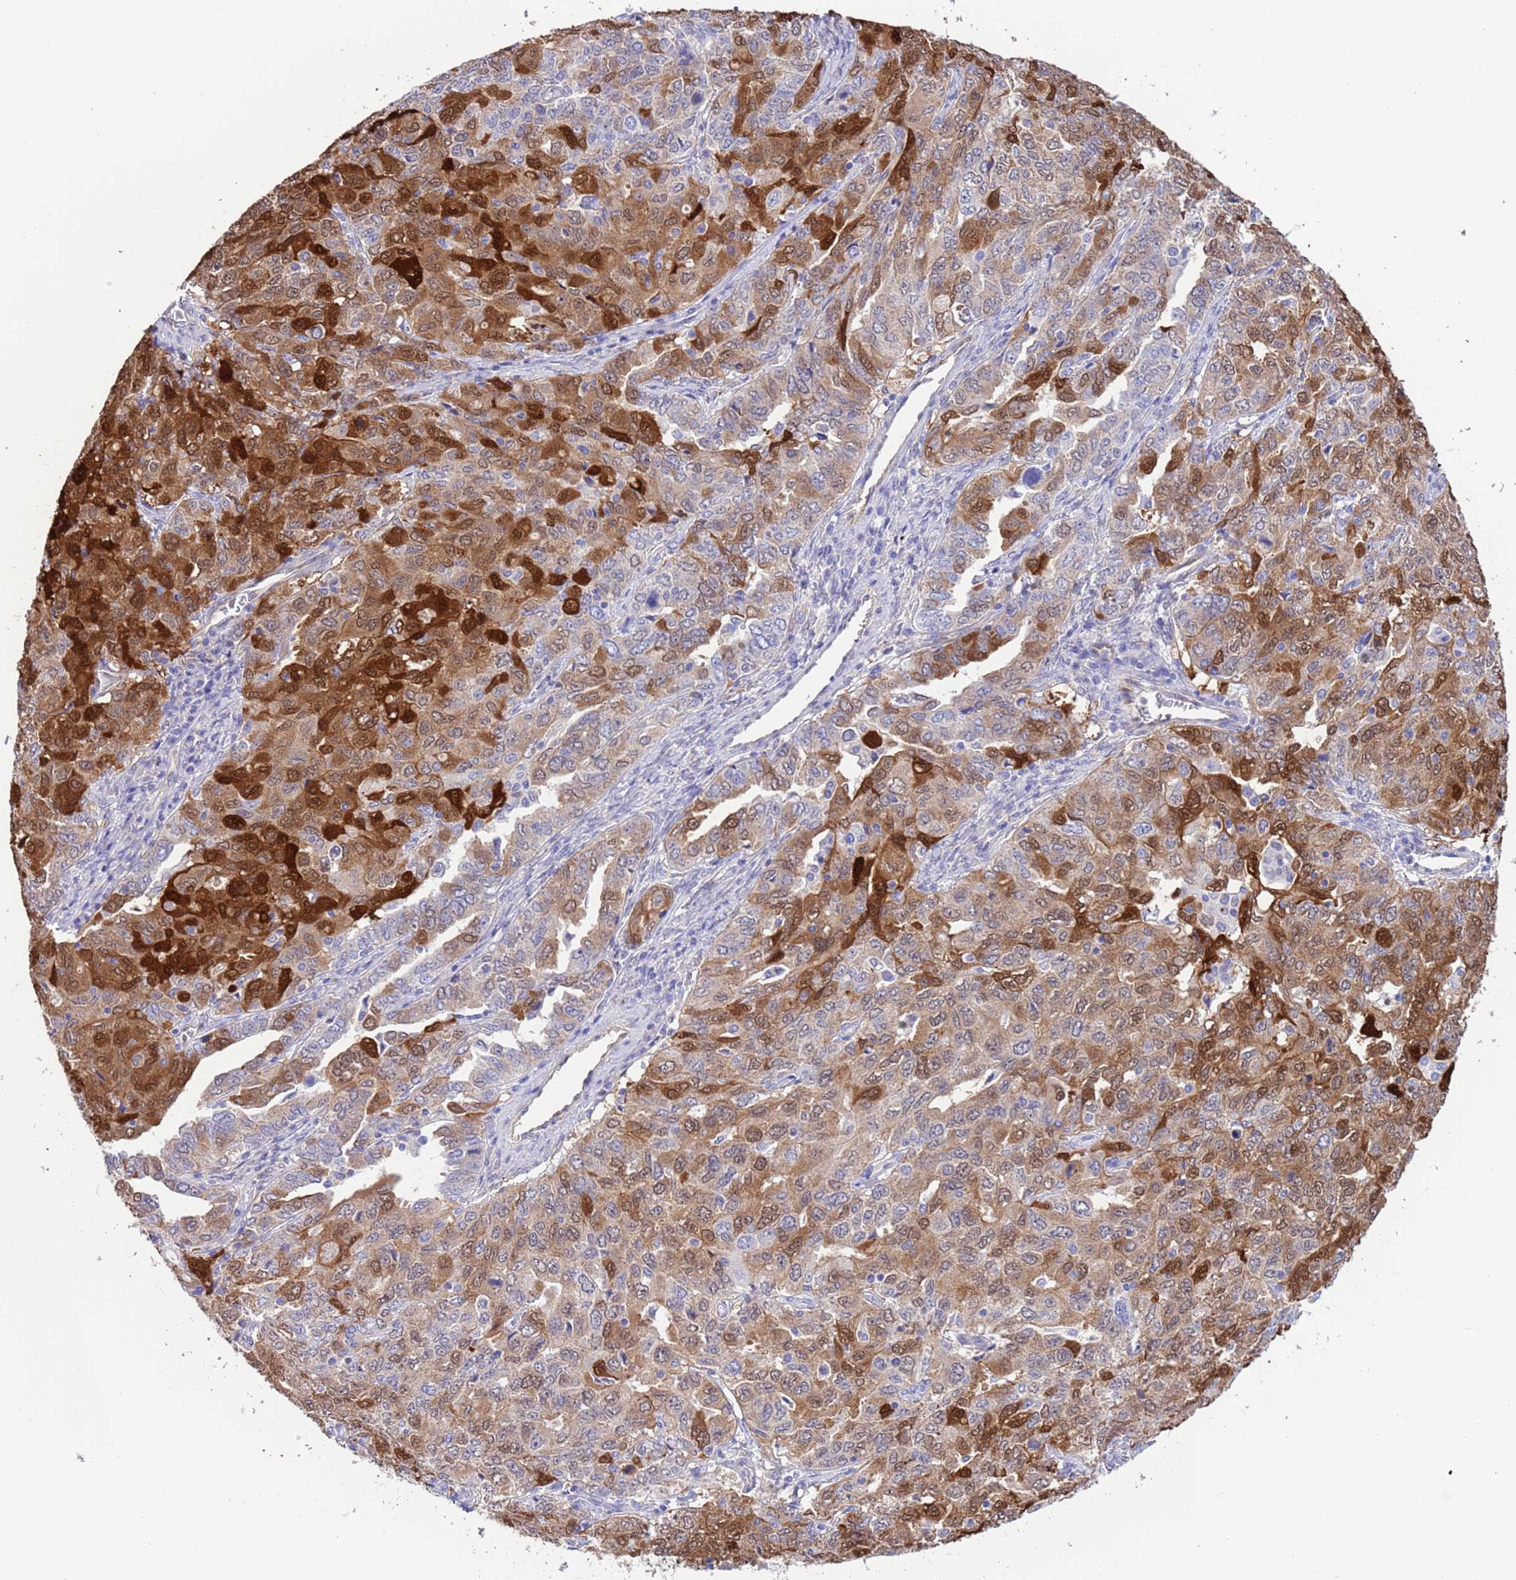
{"staining": {"intensity": "strong", "quantity": "25%-75%", "location": "cytoplasmic/membranous,nuclear"}, "tissue": "ovarian cancer", "cell_type": "Tumor cells", "image_type": "cancer", "snomed": [{"axis": "morphology", "description": "Carcinoma, endometroid"}, {"axis": "topography", "description": "Ovary"}], "caption": "This is an image of immunohistochemistry staining of ovarian cancer (endometroid carcinoma), which shows strong positivity in the cytoplasmic/membranous and nuclear of tumor cells.", "gene": "C6orf47", "patient": {"sex": "female", "age": 62}}